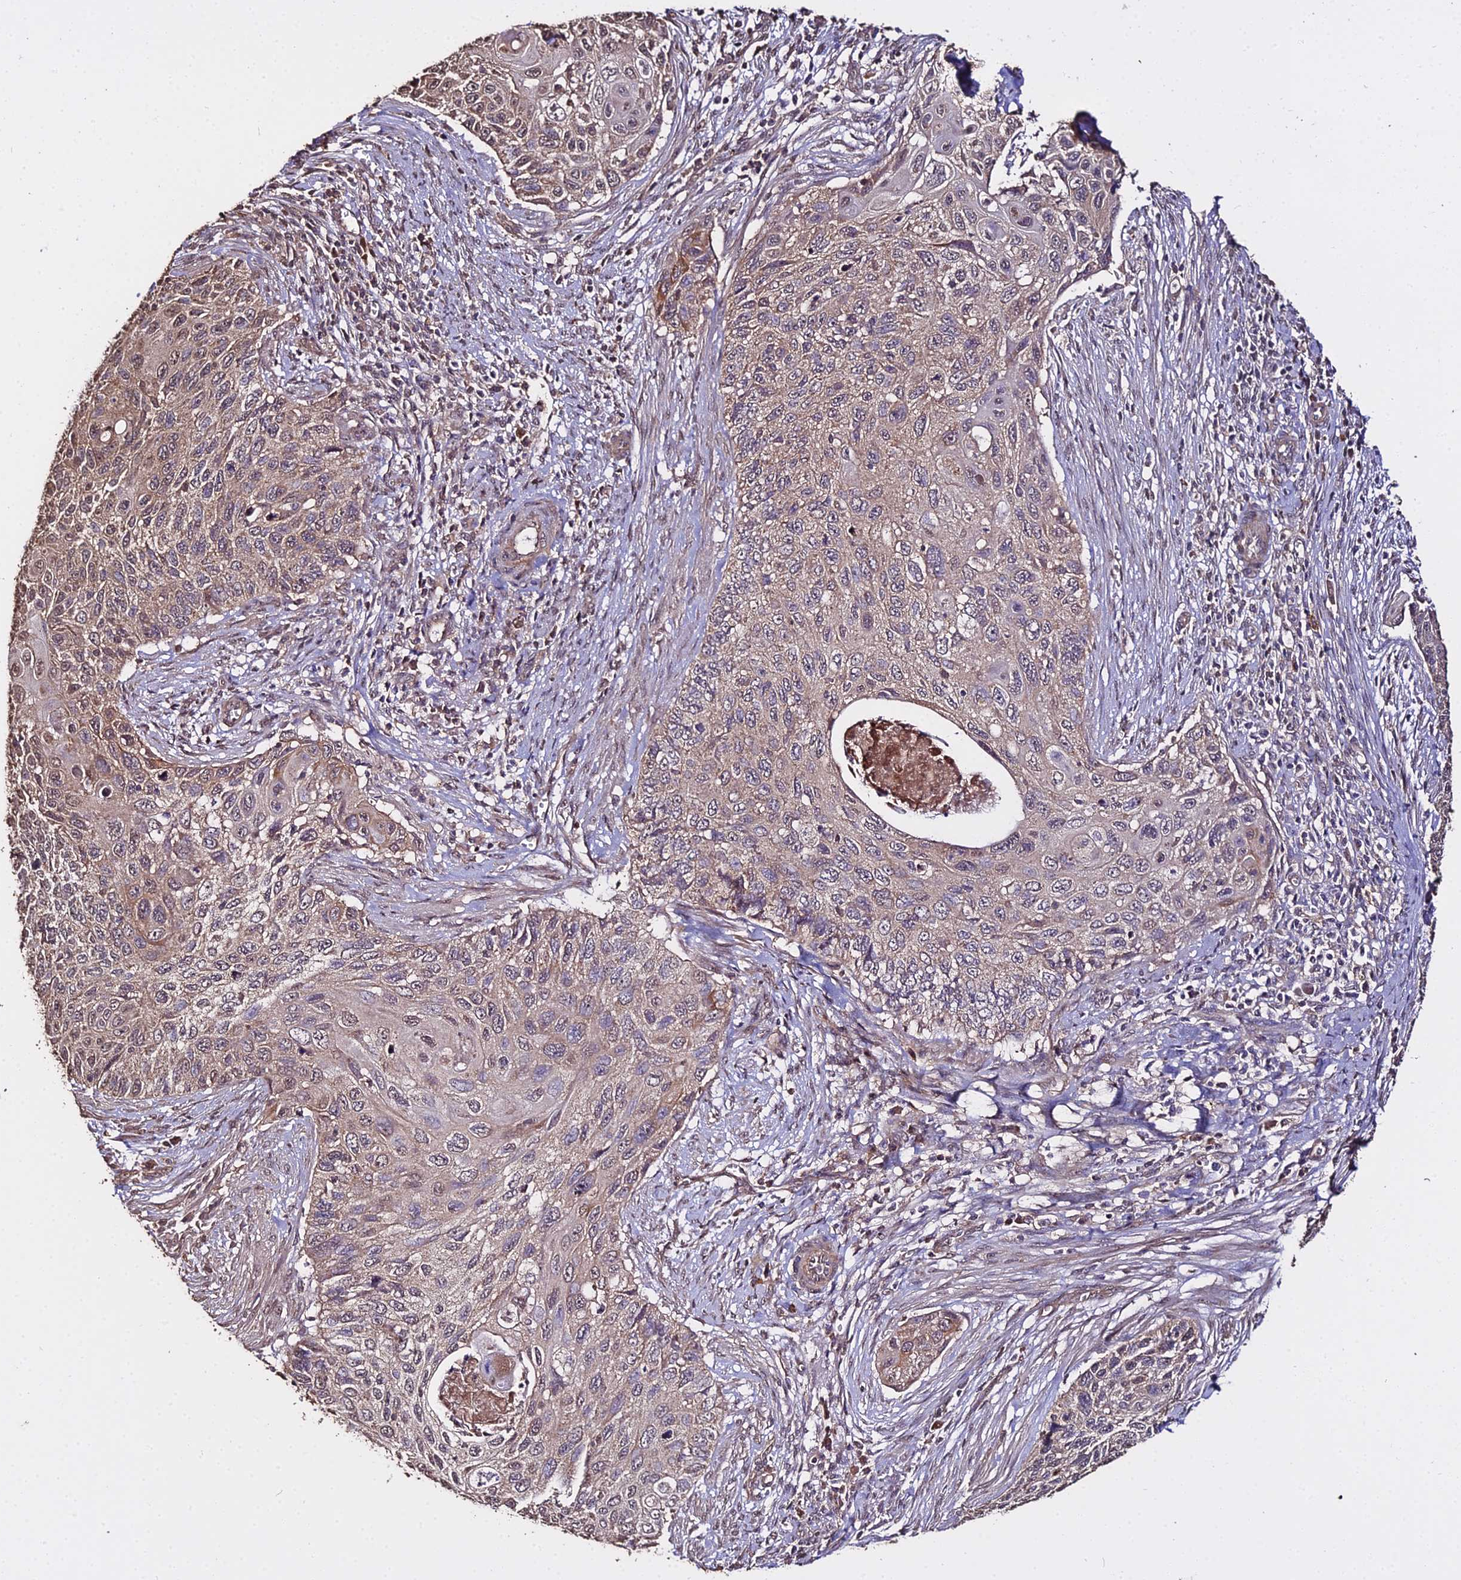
{"staining": {"intensity": "weak", "quantity": ">75%", "location": "cytoplasmic/membranous"}, "tissue": "cervical cancer", "cell_type": "Tumor cells", "image_type": "cancer", "snomed": [{"axis": "morphology", "description": "Squamous cell carcinoma, NOS"}, {"axis": "topography", "description": "Cervix"}], "caption": "Protein expression analysis of human cervical squamous cell carcinoma reveals weak cytoplasmic/membranous expression in about >75% of tumor cells.", "gene": "METTL13", "patient": {"sex": "female", "age": 70}}